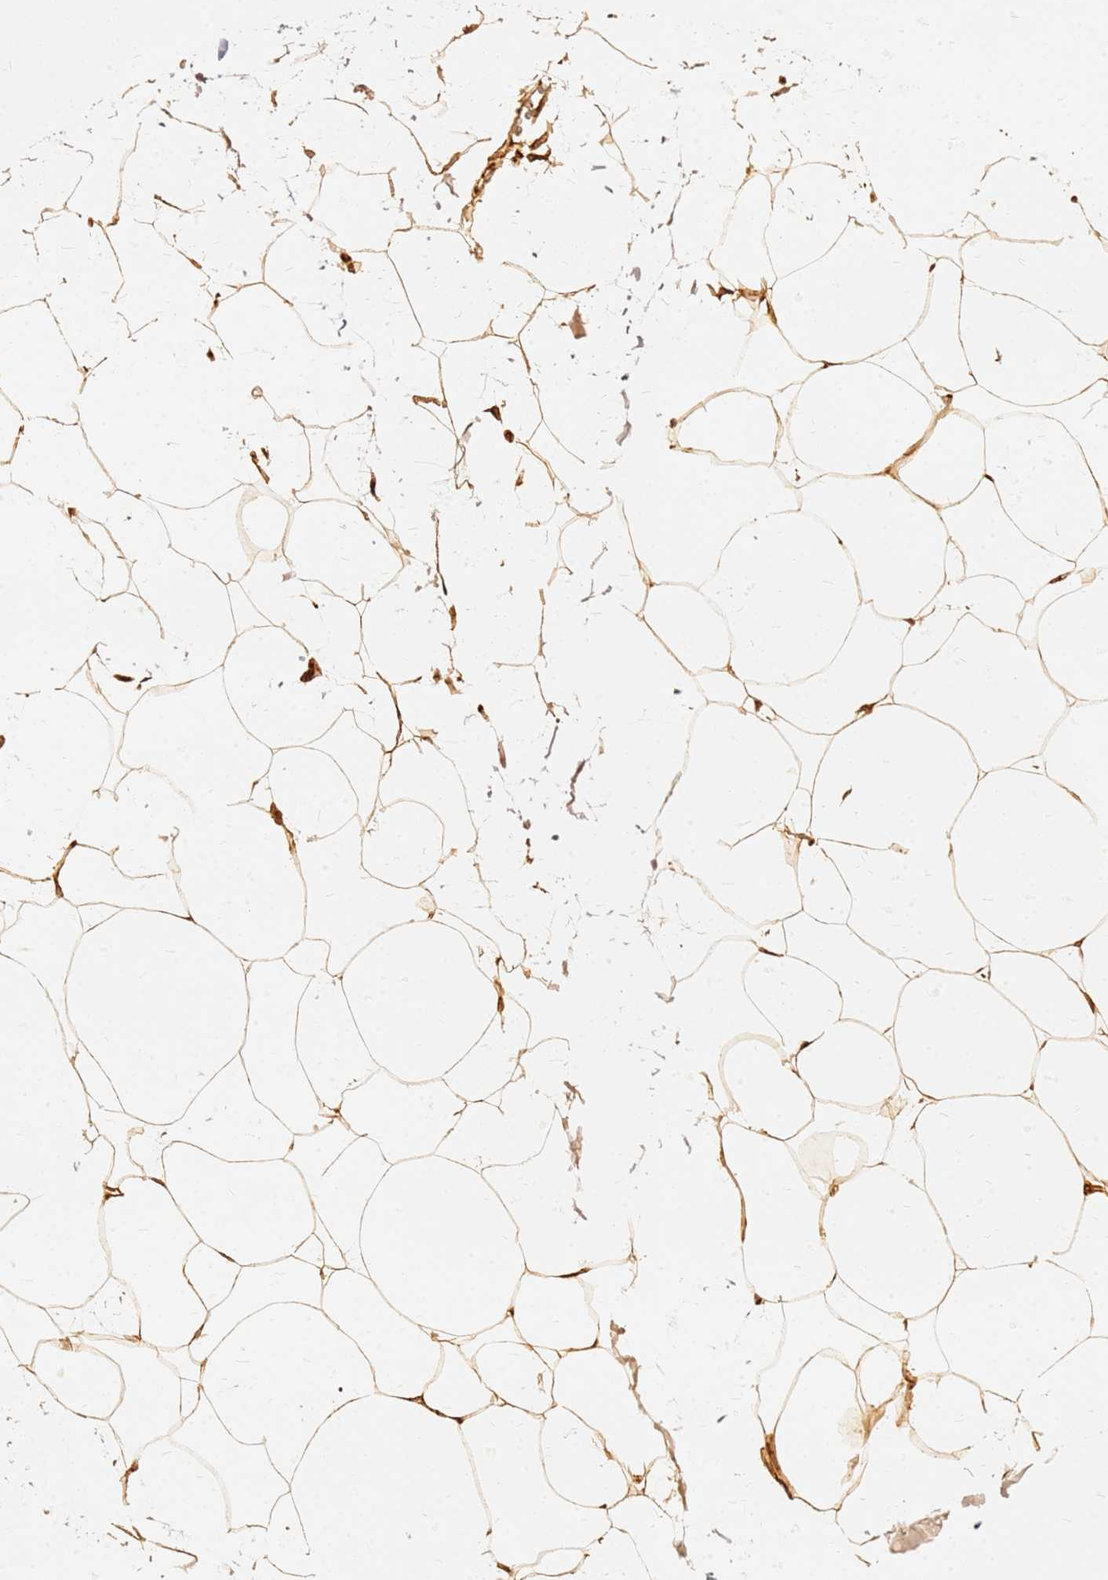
{"staining": {"intensity": "strong", "quantity": ">75%", "location": "cytoplasmic/membranous,nuclear"}, "tissue": "adipose tissue", "cell_type": "Adipocytes", "image_type": "normal", "snomed": [{"axis": "morphology", "description": "Normal tissue, NOS"}, {"axis": "topography", "description": "Adipose tissue"}], "caption": "Immunohistochemical staining of normal human adipose tissue demonstrates strong cytoplasmic/membranous,nuclear protein positivity in about >75% of adipocytes.", "gene": "TUBA8", "patient": {"sex": "female", "age": 37}}